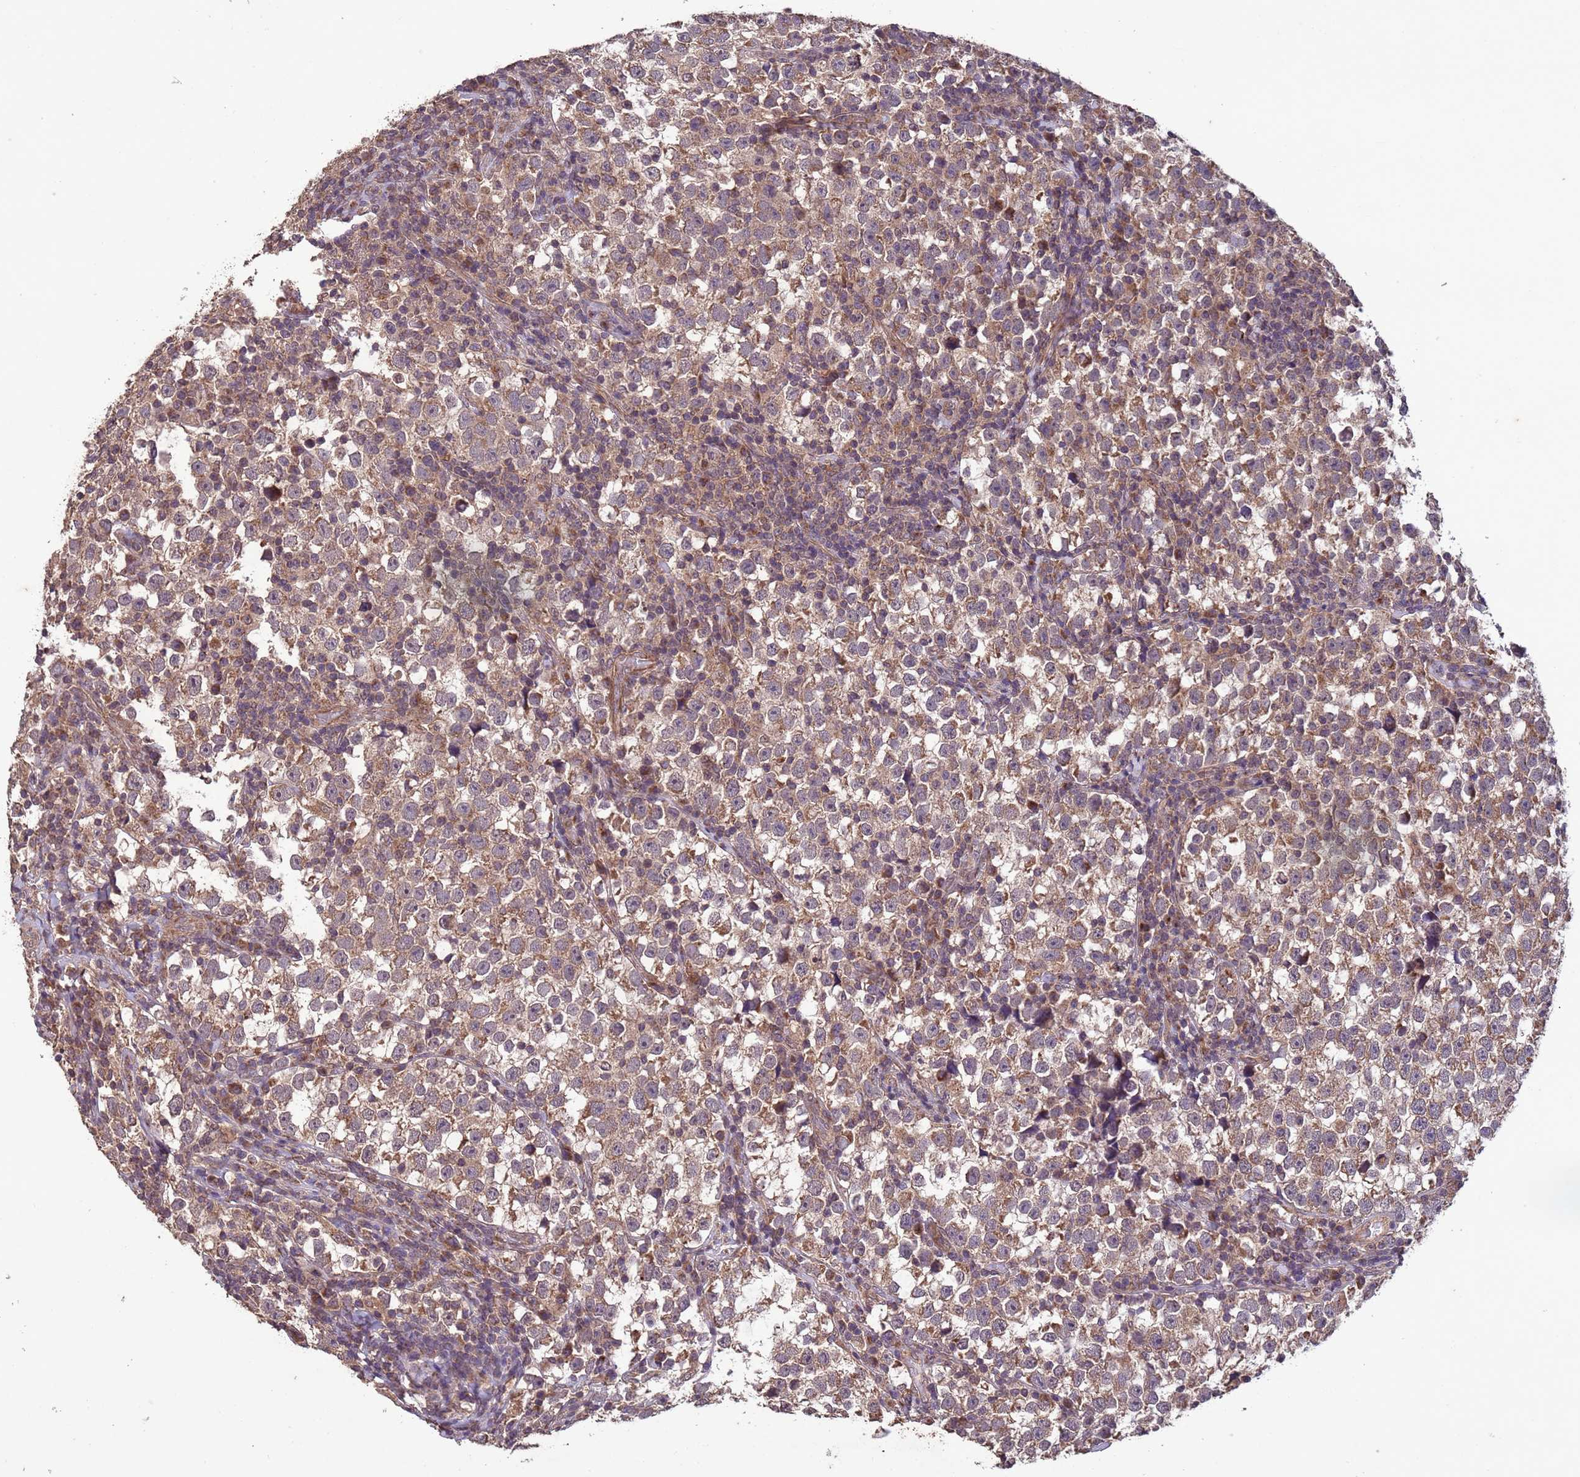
{"staining": {"intensity": "moderate", "quantity": ">75%", "location": "cytoplasmic/membranous"}, "tissue": "testis cancer", "cell_type": "Tumor cells", "image_type": "cancer", "snomed": [{"axis": "morphology", "description": "Normal tissue, NOS"}, {"axis": "morphology", "description": "Seminoma, NOS"}, {"axis": "topography", "description": "Testis"}], "caption": "A brown stain shows moderate cytoplasmic/membranous staining of a protein in human testis cancer tumor cells.", "gene": "FASTKD1", "patient": {"sex": "male", "age": 43}}